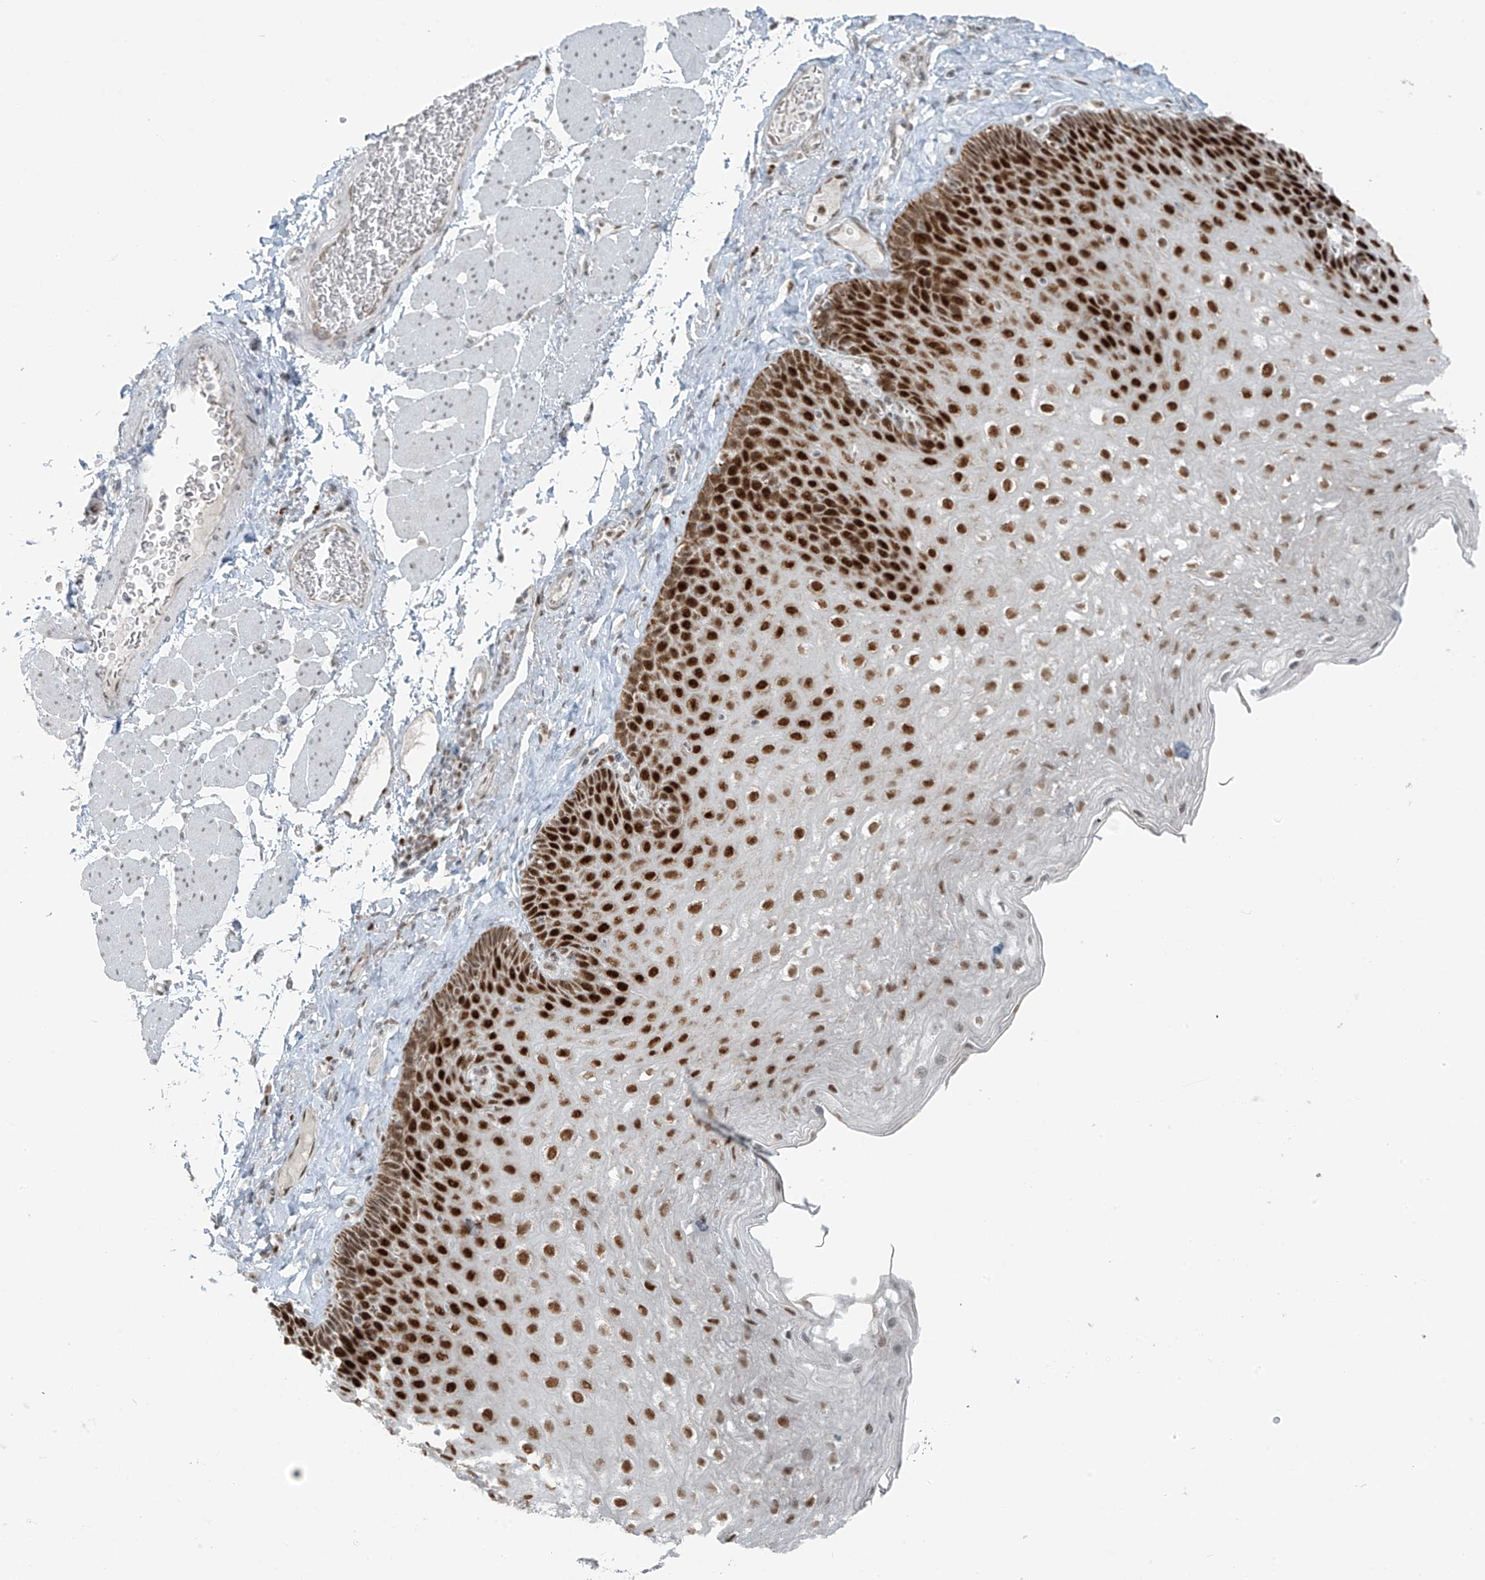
{"staining": {"intensity": "strong", "quantity": ">75%", "location": "nuclear"}, "tissue": "esophagus", "cell_type": "Squamous epithelial cells", "image_type": "normal", "snomed": [{"axis": "morphology", "description": "Normal tissue, NOS"}, {"axis": "topography", "description": "Esophagus"}], "caption": "Protein staining of benign esophagus shows strong nuclear positivity in about >75% of squamous epithelial cells.", "gene": "WRNIP1", "patient": {"sex": "female", "age": 66}}